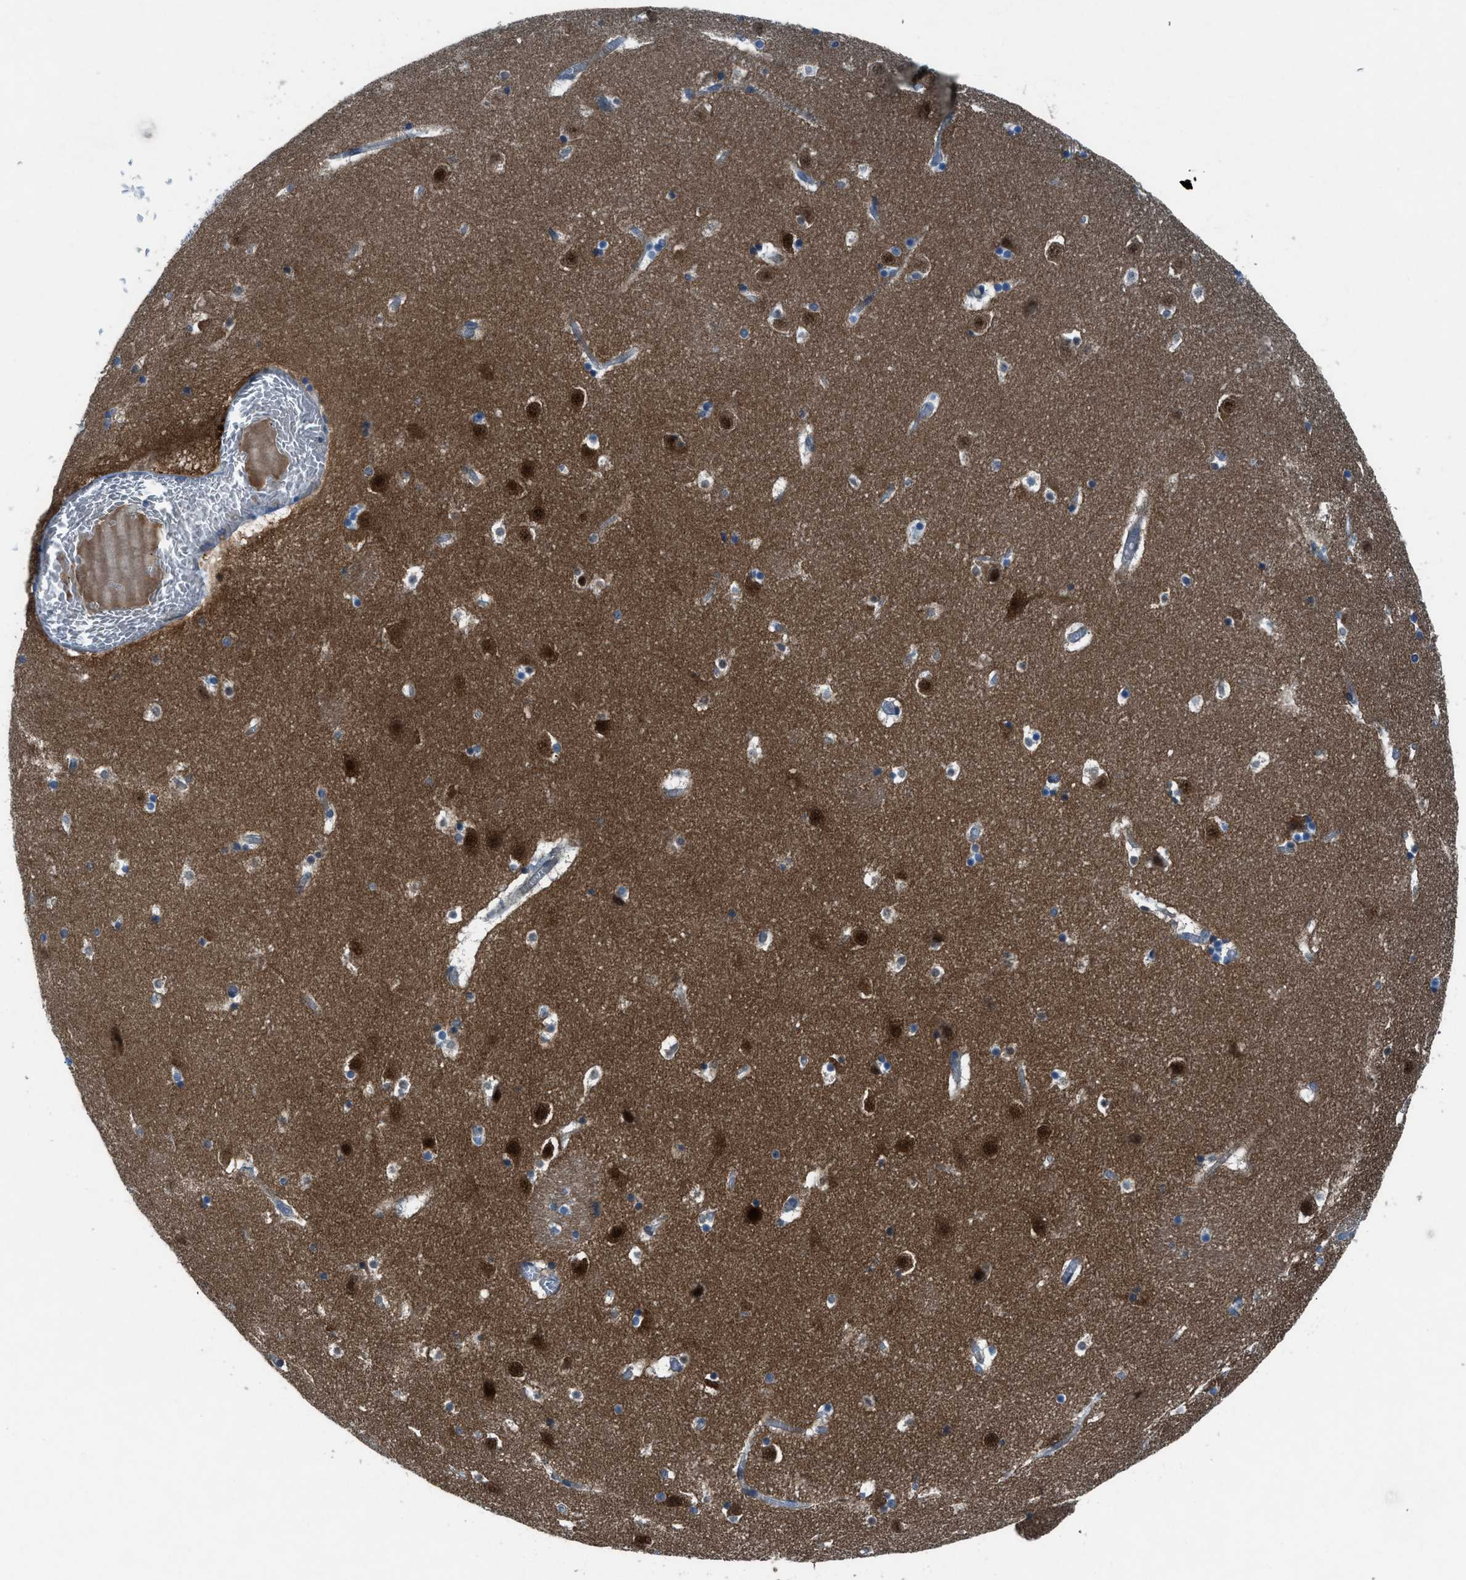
{"staining": {"intensity": "weak", "quantity": "<25%", "location": "cytoplasmic/membranous"}, "tissue": "caudate", "cell_type": "Glial cells", "image_type": "normal", "snomed": [{"axis": "morphology", "description": "Normal tissue, NOS"}, {"axis": "topography", "description": "Lateral ventricle wall"}], "caption": "Immunohistochemistry (IHC) image of benign caudate stained for a protein (brown), which displays no staining in glial cells.", "gene": "PRKN", "patient": {"sex": "male", "age": 45}}